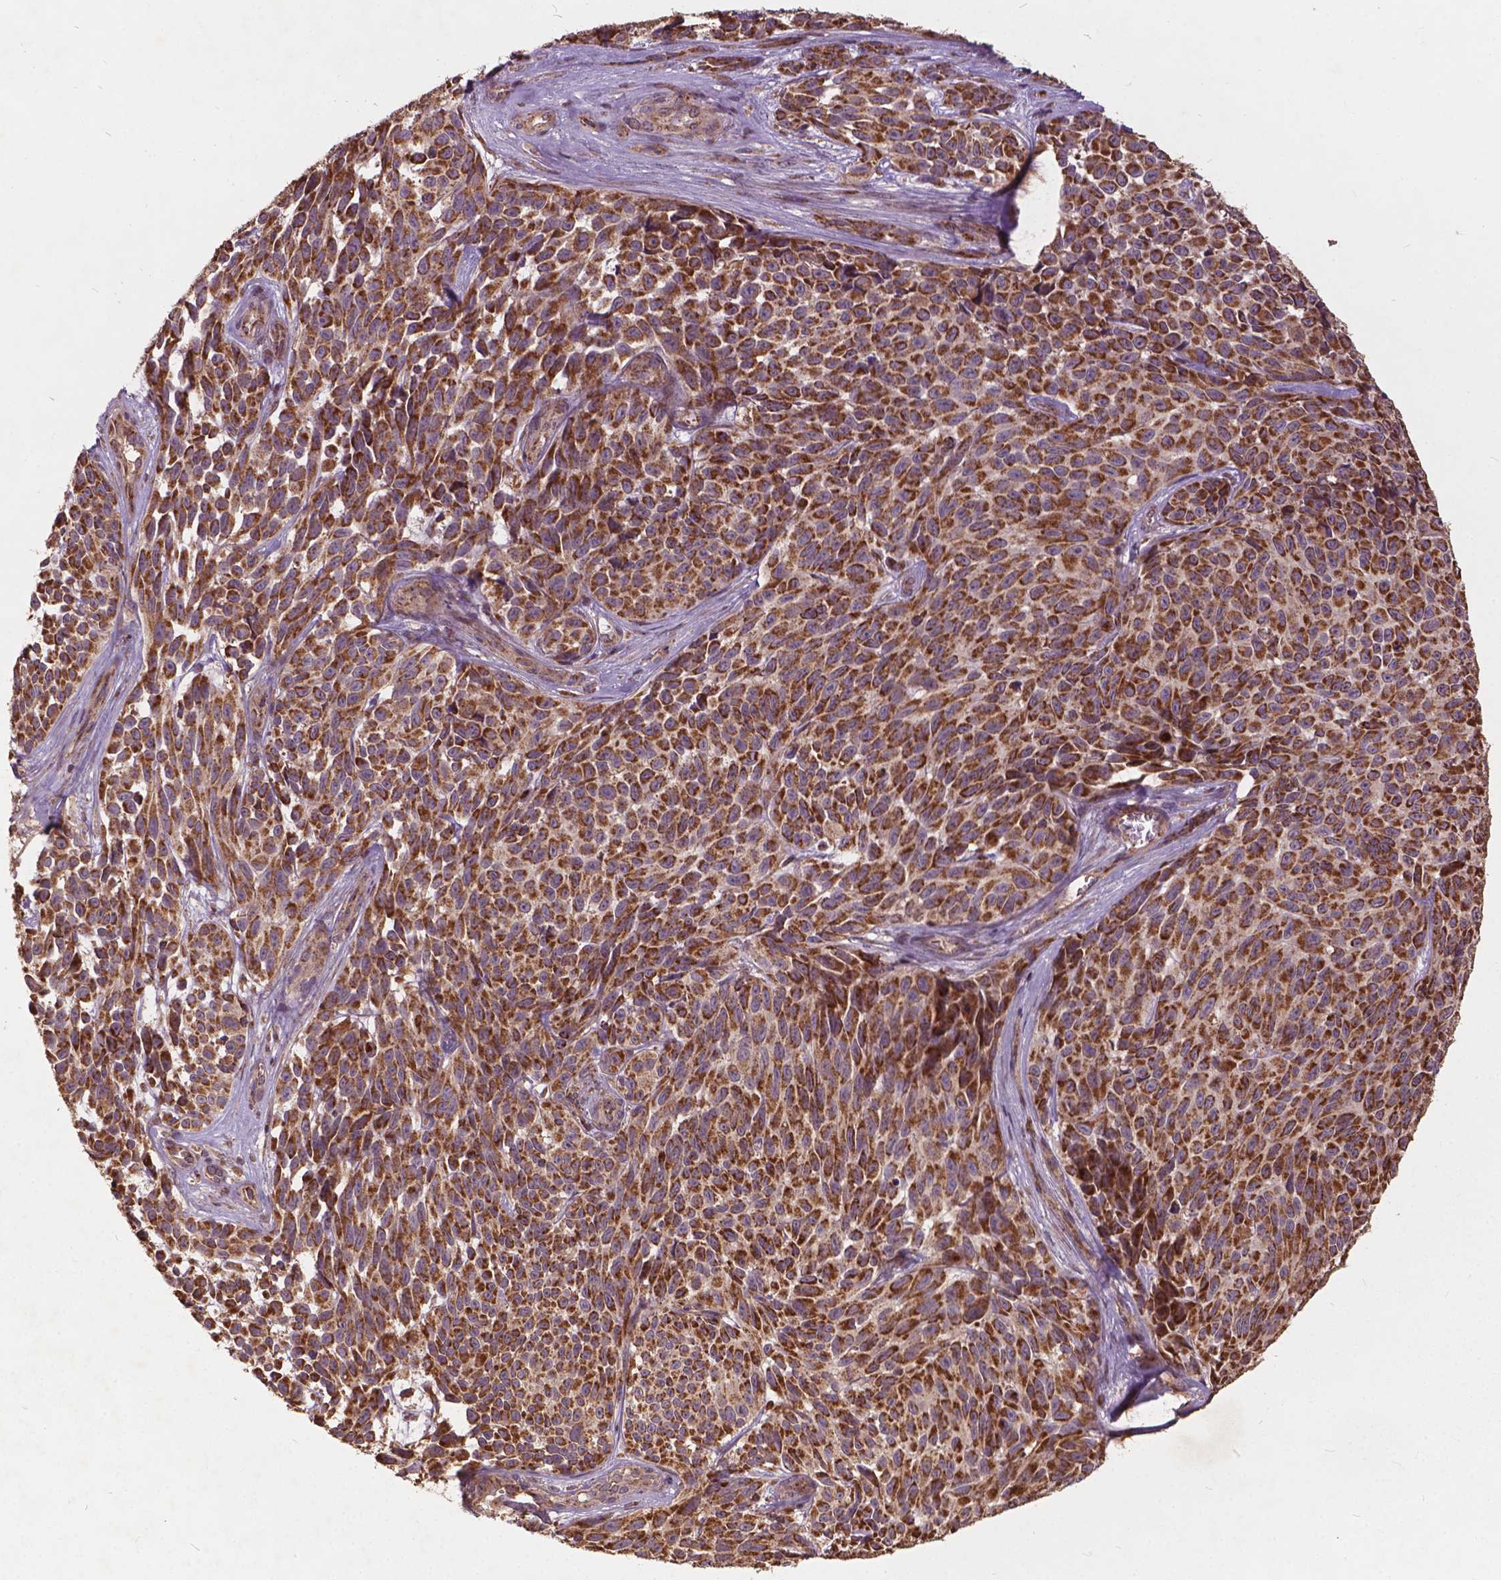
{"staining": {"intensity": "strong", "quantity": ">75%", "location": "cytoplasmic/membranous"}, "tissue": "melanoma", "cell_type": "Tumor cells", "image_type": "cancer", "snomed": [{"axis": "morphology", "description": "Malignant melanoma, NOS"}, {"axis": "topography", "description": "Skin"}], "caption": "A micrograph of malignant melanoma stained for a protein shows strong cytoplasmic/membranous brown staining in tumor cells.", "gene": "UBXN2A", "patient": {"sex": "female", "age": 88}}